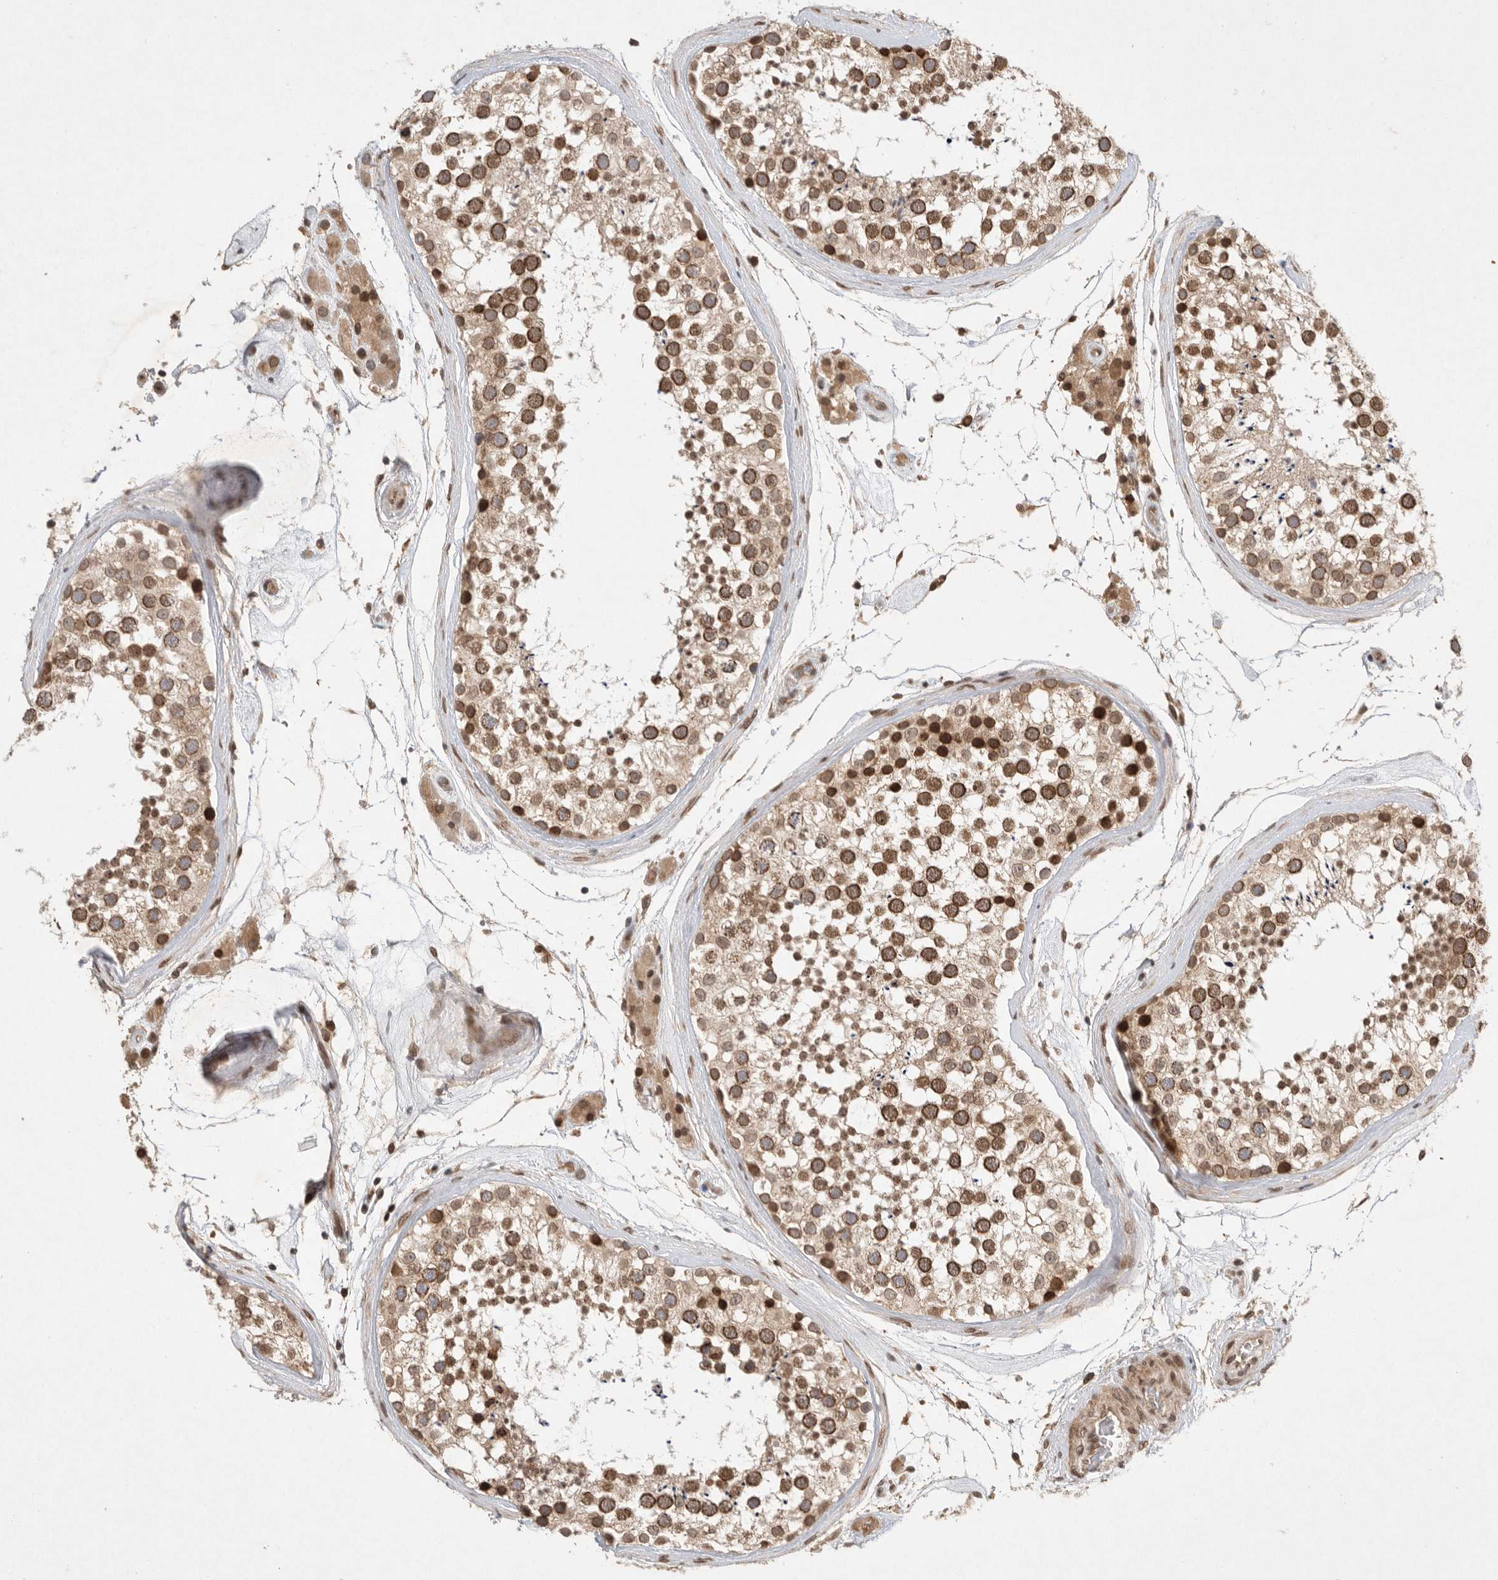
{"staining": {"intensity": "strong", "quantity": "25%-75%", "location": "cytoplasmic/membranous,nuclear"}, "tissue": "testis", "cell_type": "Cells in seminiferous ducts", "image_type": "normal", "snomed": [{"axis": "morphology", "description": "Normal tissue, NOS"}, {"axis": "topography", "description": "Testis"}], "caption": "IHC (DAB) staining of normal testis shows strong cytoplasmic/membranous,nuclear protein positivity in about 25%-75% of cells in seminiferous ducts. The protein of interest is shown in brown color, while the nuclei are stained blue.", "gene": "LEMD3", "patient": {"sex": "male", "age": 46}}